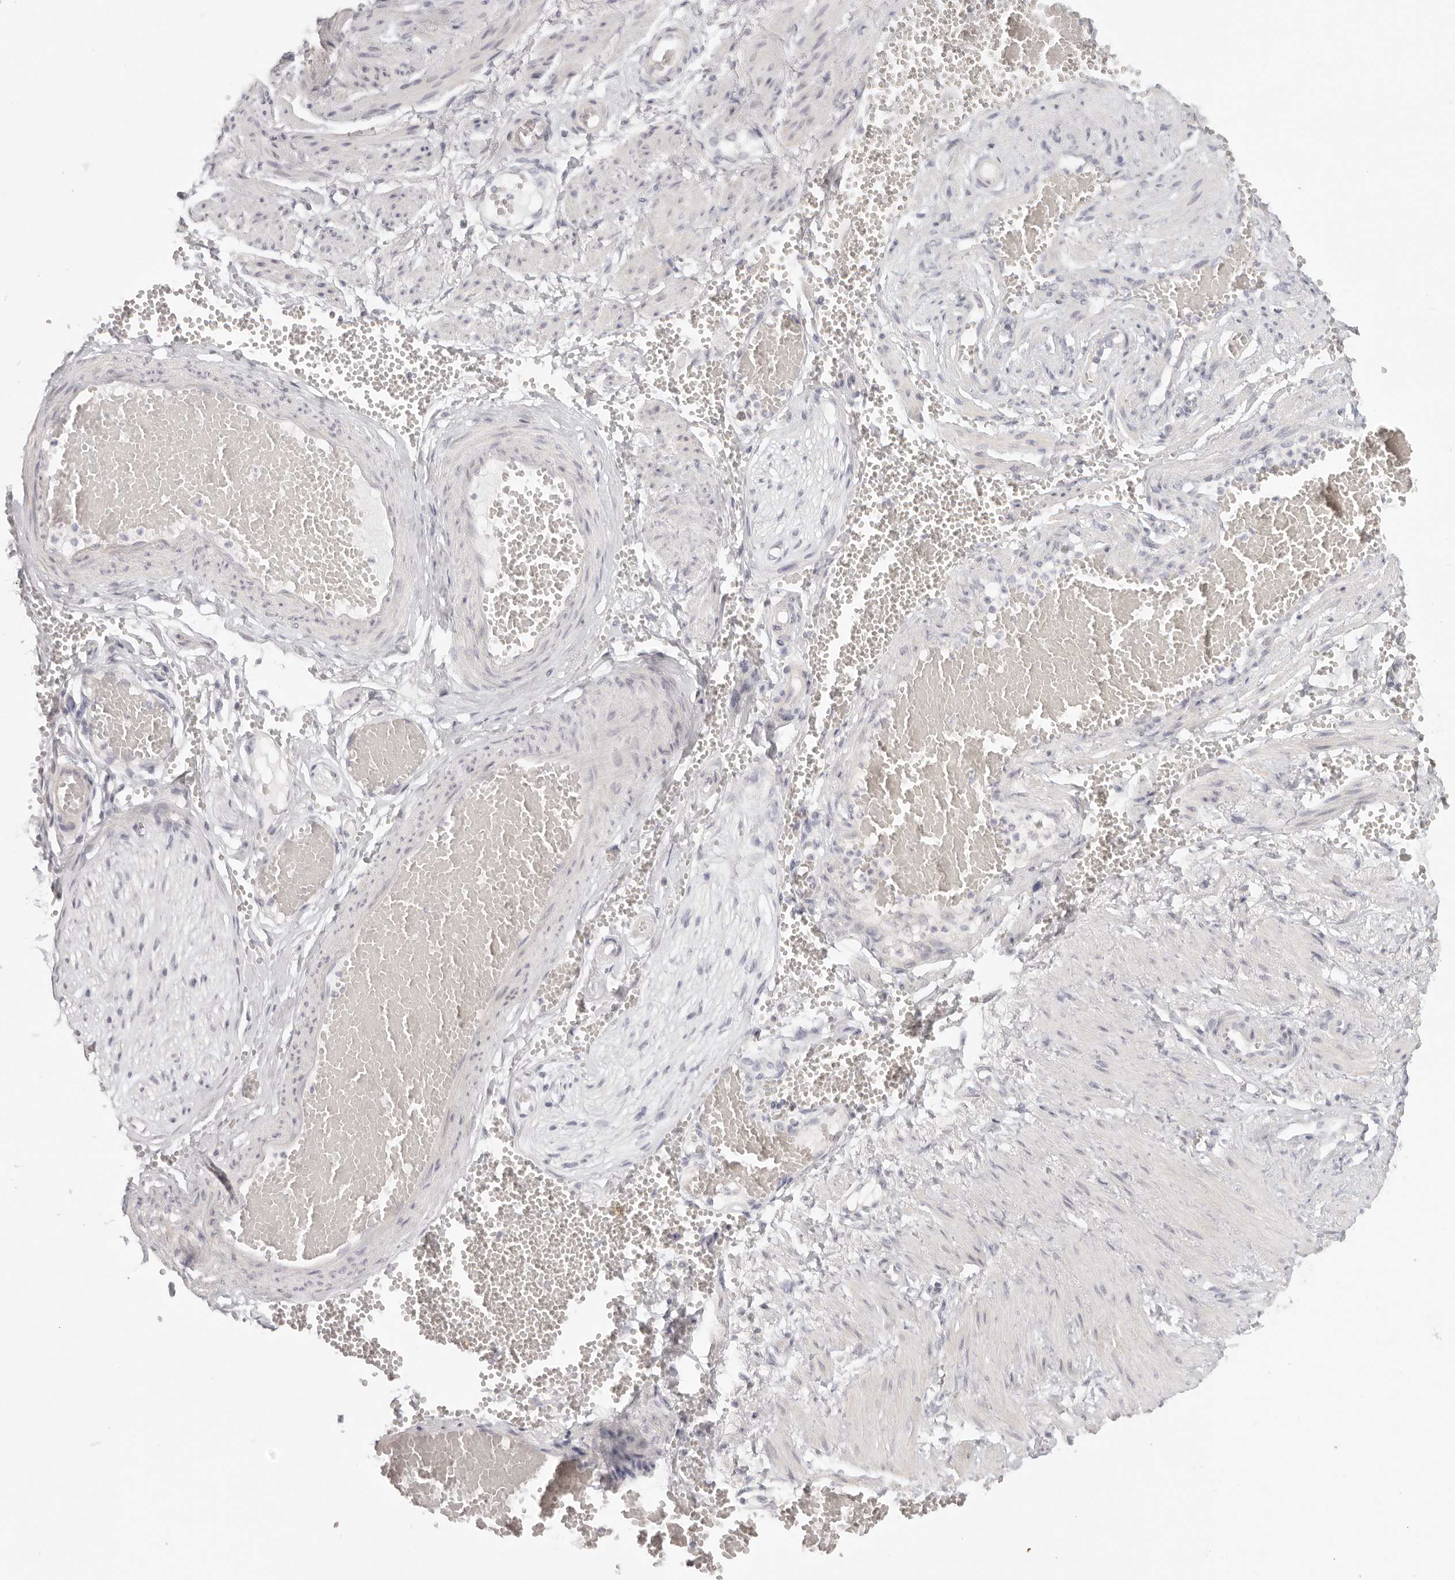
{"staining": {"intensity": "negative", "quantity": "none", "location": "none"}, "tissue": "adipose tissue", "cell_type": "Adipocytes", "image_type": "normal", "snomed": [{"axis": "morphology", "description": "Normal tissue, NOS"}, {"axis": "topography", "description": "Smooth muscle"}, {"axis": "topography", "description": "Peripheral nerve tissue"}], "caption": "Immunohistochemistry (IHC) histopathology image of normal adipose tissue: adipose tissue stained with DAB (3,3'-diaminobenzidine) displays no significant protein positivity in adipocytes.", "gene": "RXFP1", "patient": {"sex": "female", "age": 39}}